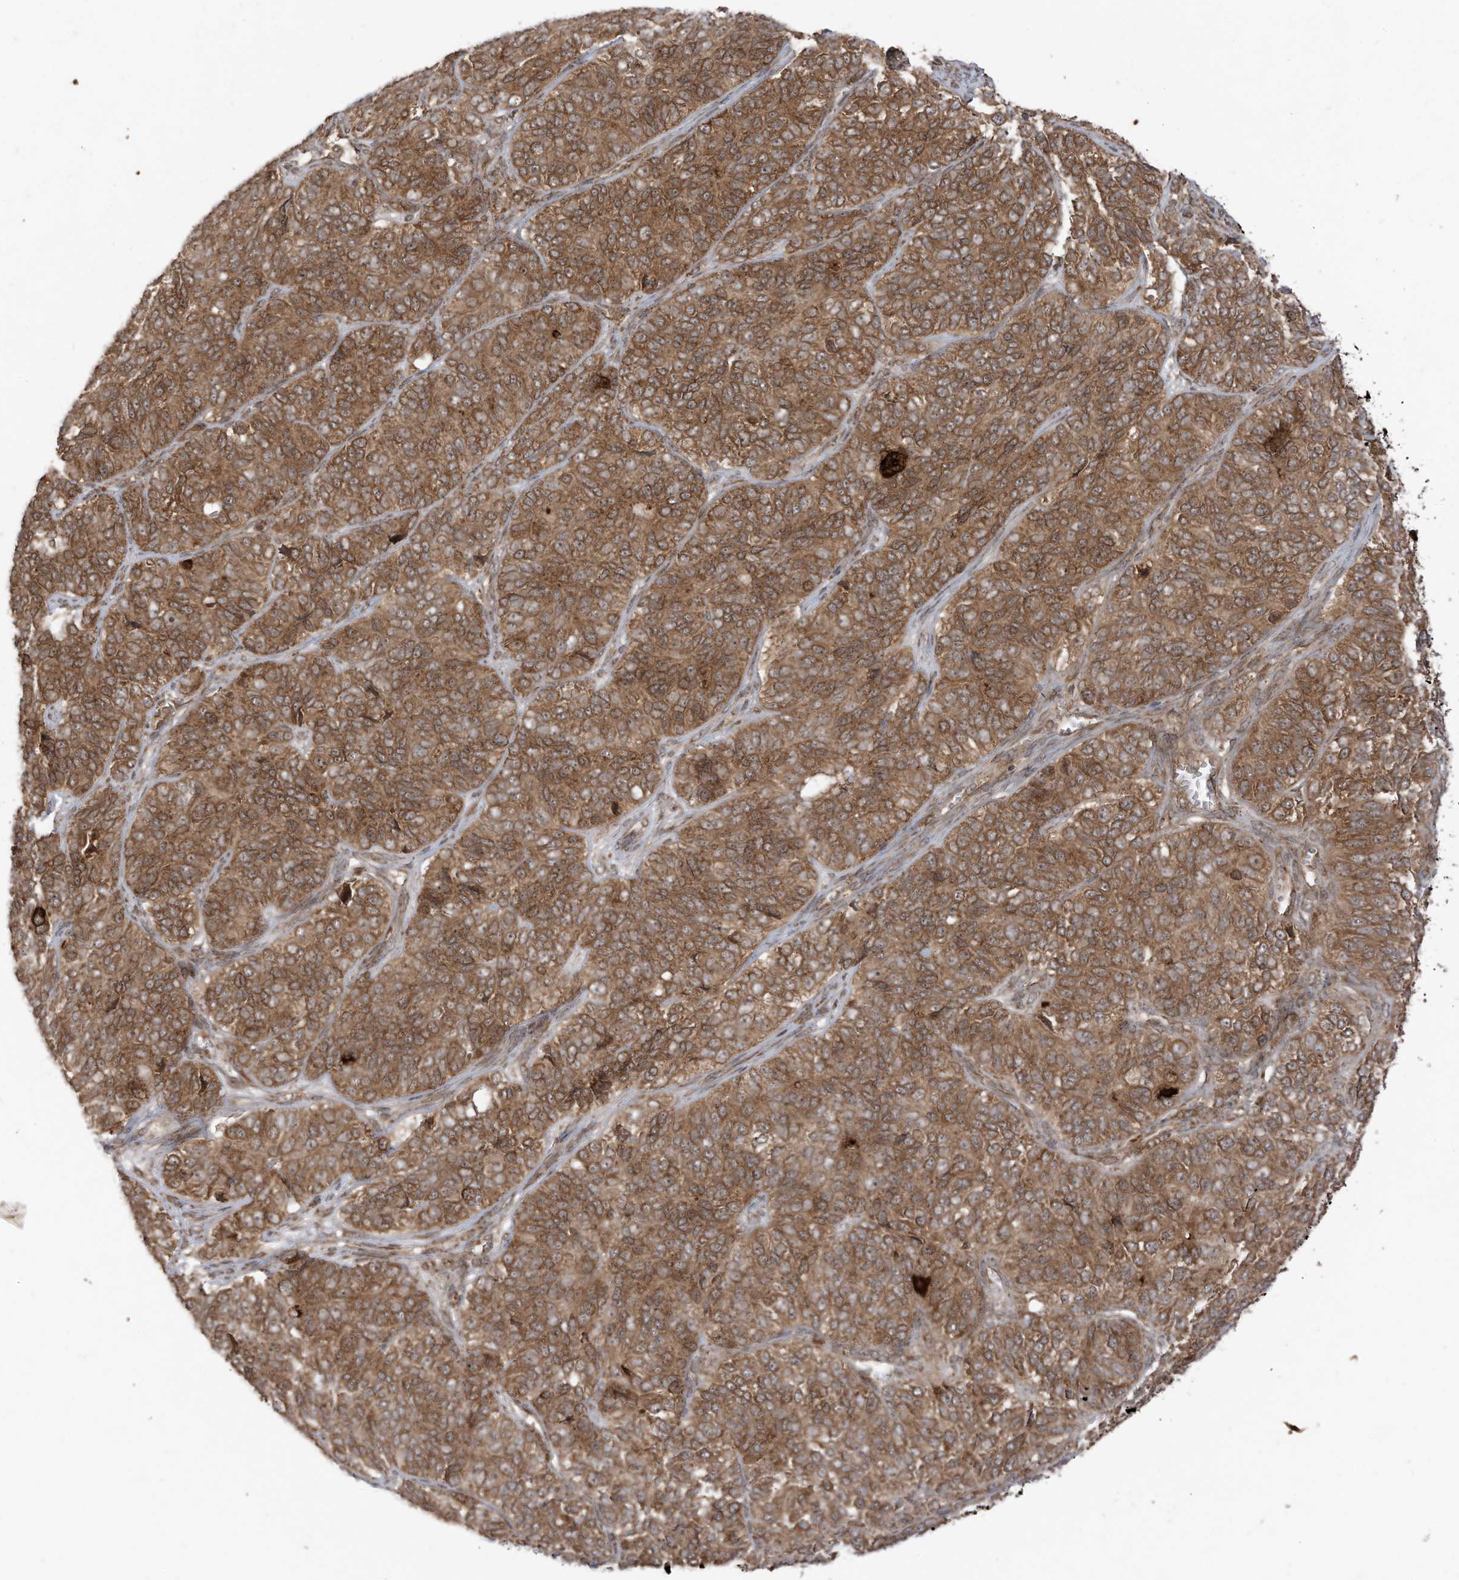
{"staining": {"intensity": "moderate", "quantity": ">75%", "location": "cytoplasmic/membranous"}, "tissue": "ovarian cancer", "cell_type": "Tumor cells", "image_type": "cancer", "snomed": [{"axis": "morphology", "description": "Carcinoma, endometroid"}, {"axis": "topography", "description": "Ovary"}], "caption": "Immunohistochemical staining of human ovarian endometroid carcinoma exhibits medium levels of moderate cytoplasmic/membranous protein expression in about >75% of tumor cells.", "gene": "TRIM67", "patient": {"sex": "female", "age": 51}}